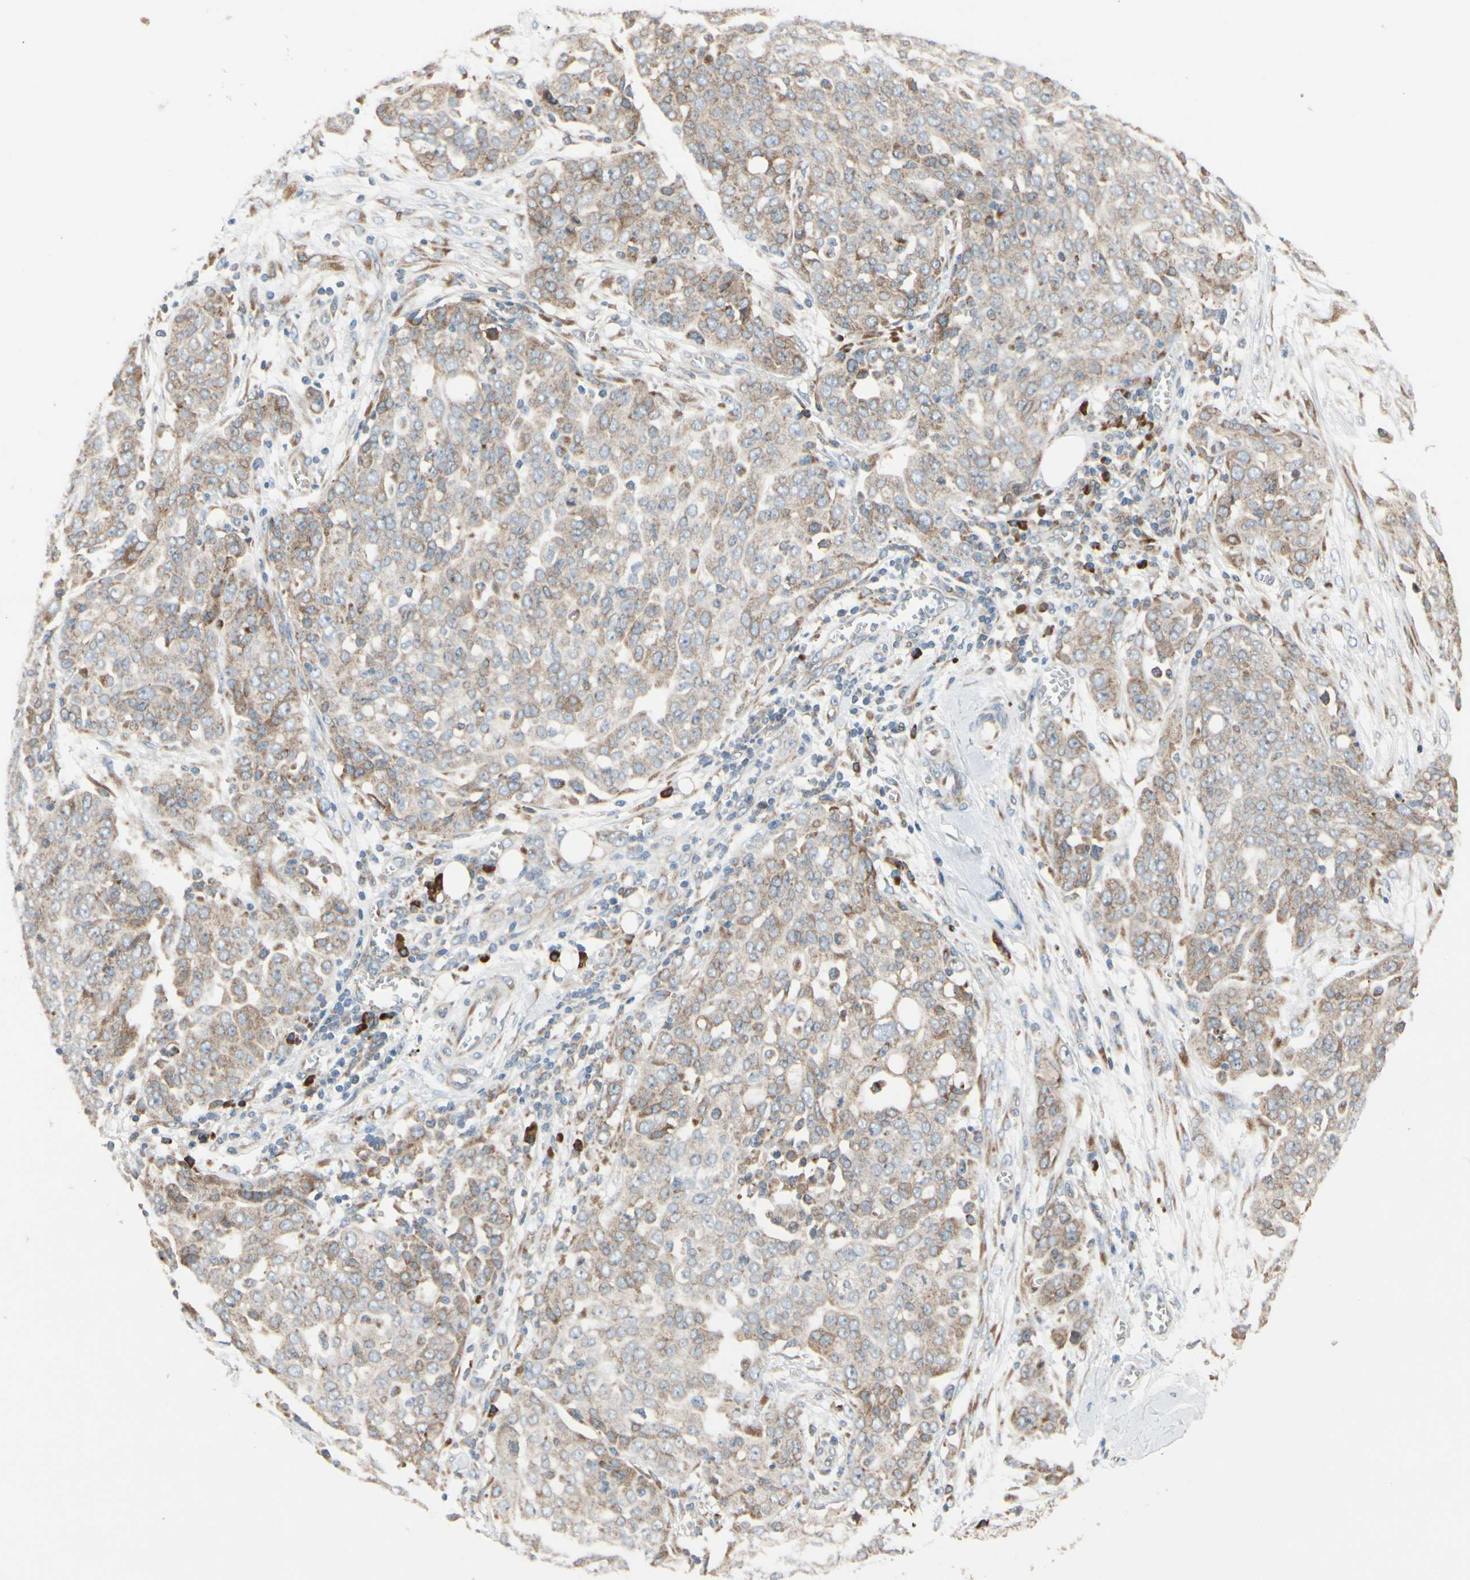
{"staining": {"intensity": "weak", "quantity": ">75%", "location": "cytoplasmic/membranous"}, "tissue": "ovarian cancer", "cell_type": "Tumor cells", "image_type": "cancer", "snomed": [{"axis": "morphology", "description": "Cystadenocarcinoma, serous, NOS"}, {"axis": "topography", "description": "Soft tissue"}, {"axis": "topography", "description": "Ovary"}], "caption": "A low amount of weak cytoplasmic/membranous expression is identified in approximately >75% of tumor cells in ovarian cancer tissue.", "gene": "RPN2", "patient": {"sex": "female", "age": 57}}